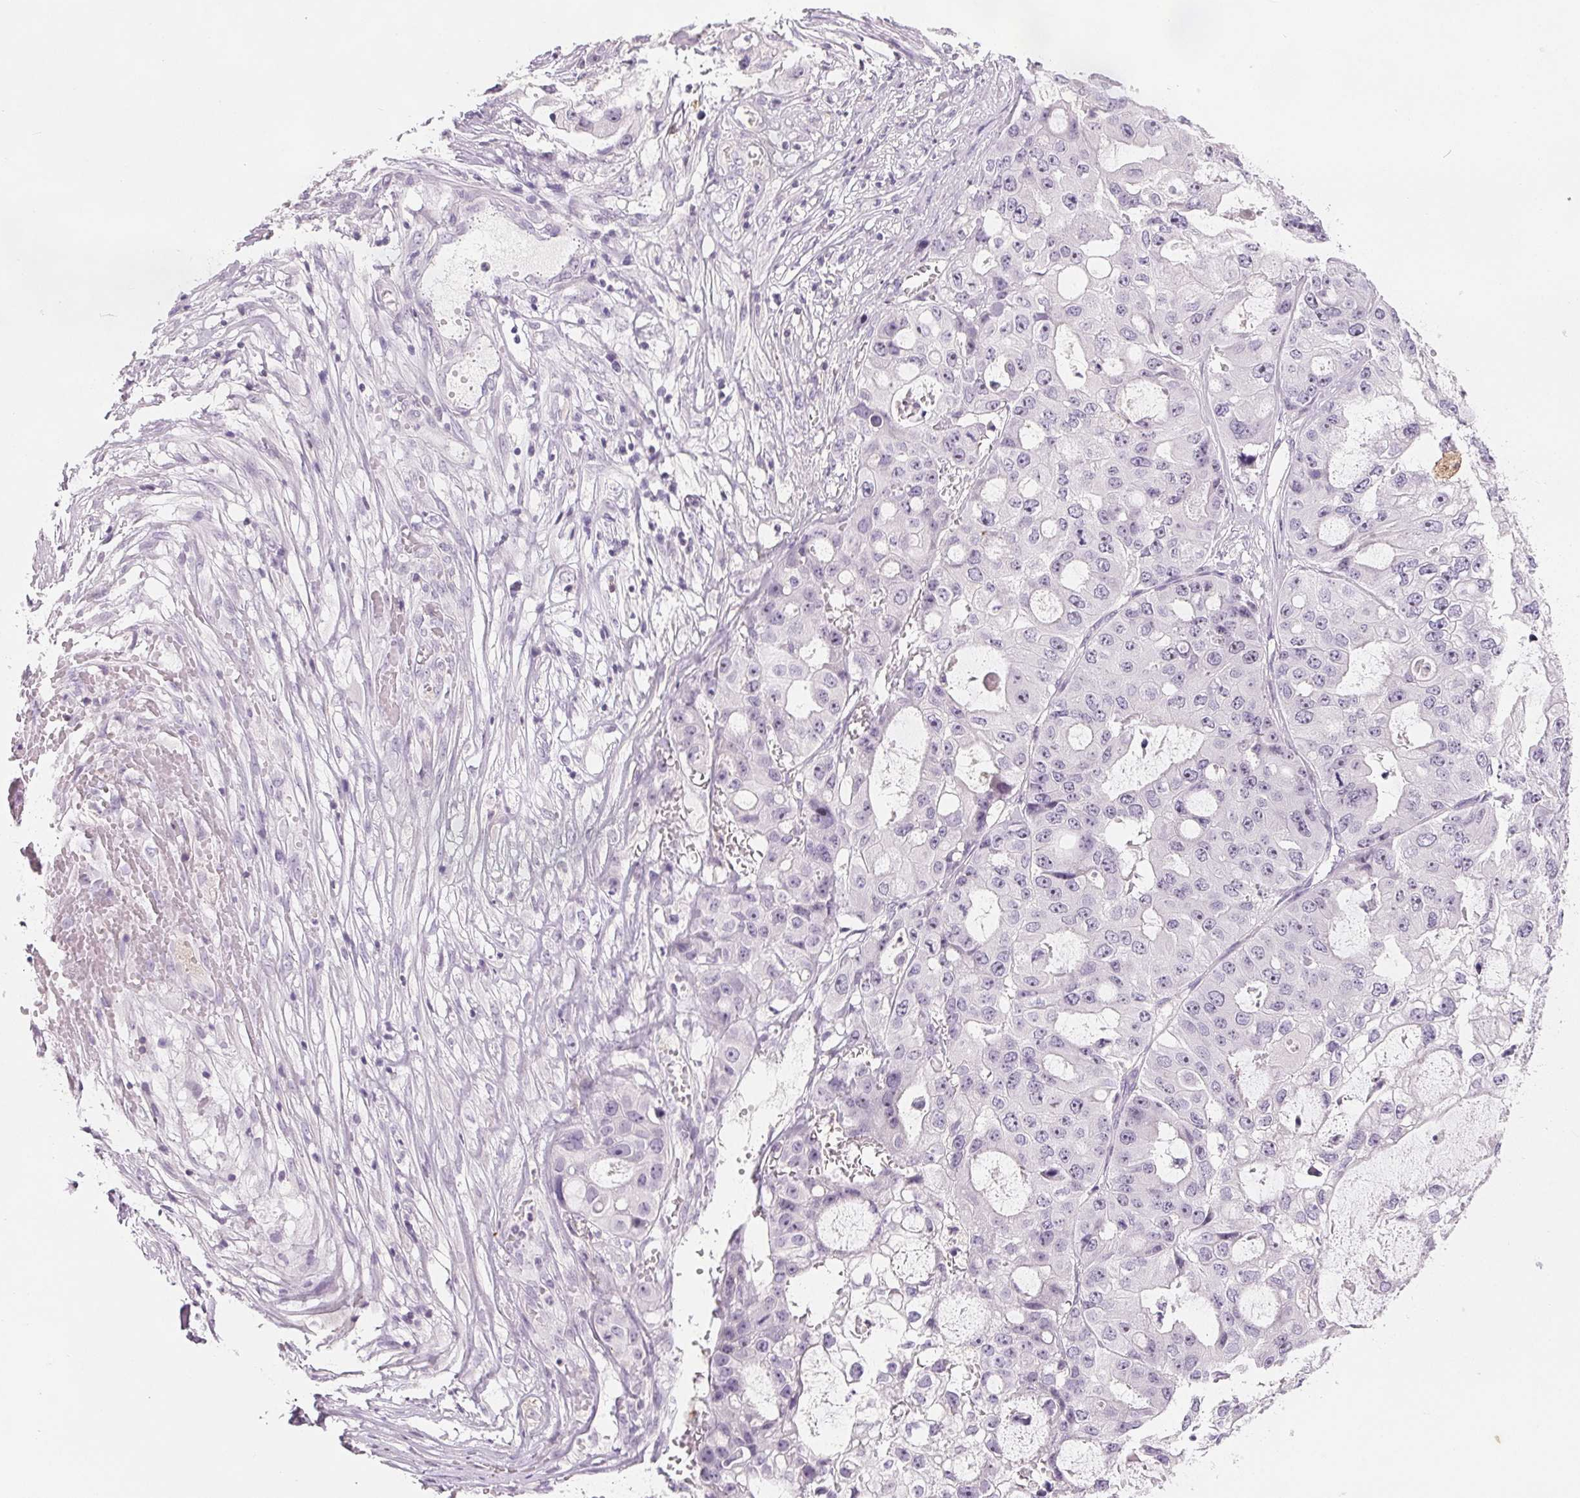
{"staining": {"intensity": "negative", "quantity": "none", "location": "none"}, "tissue": "ovarian cancer", "cell_type": "Tumor cells", "image_type": "cancer", "snomed": [{"axis": "morphology", "description": "Cystadenocarcinoma, serous, NOS"}, {"axis": "topography", "description": "Ovary"}], "caption": "Serous cystadenocarcinoma (ovarian) stained for a protein using IHC reveals no staining tumor cells.", "gene": "CD69", "patient": {"sex": "female", "age": 56}}